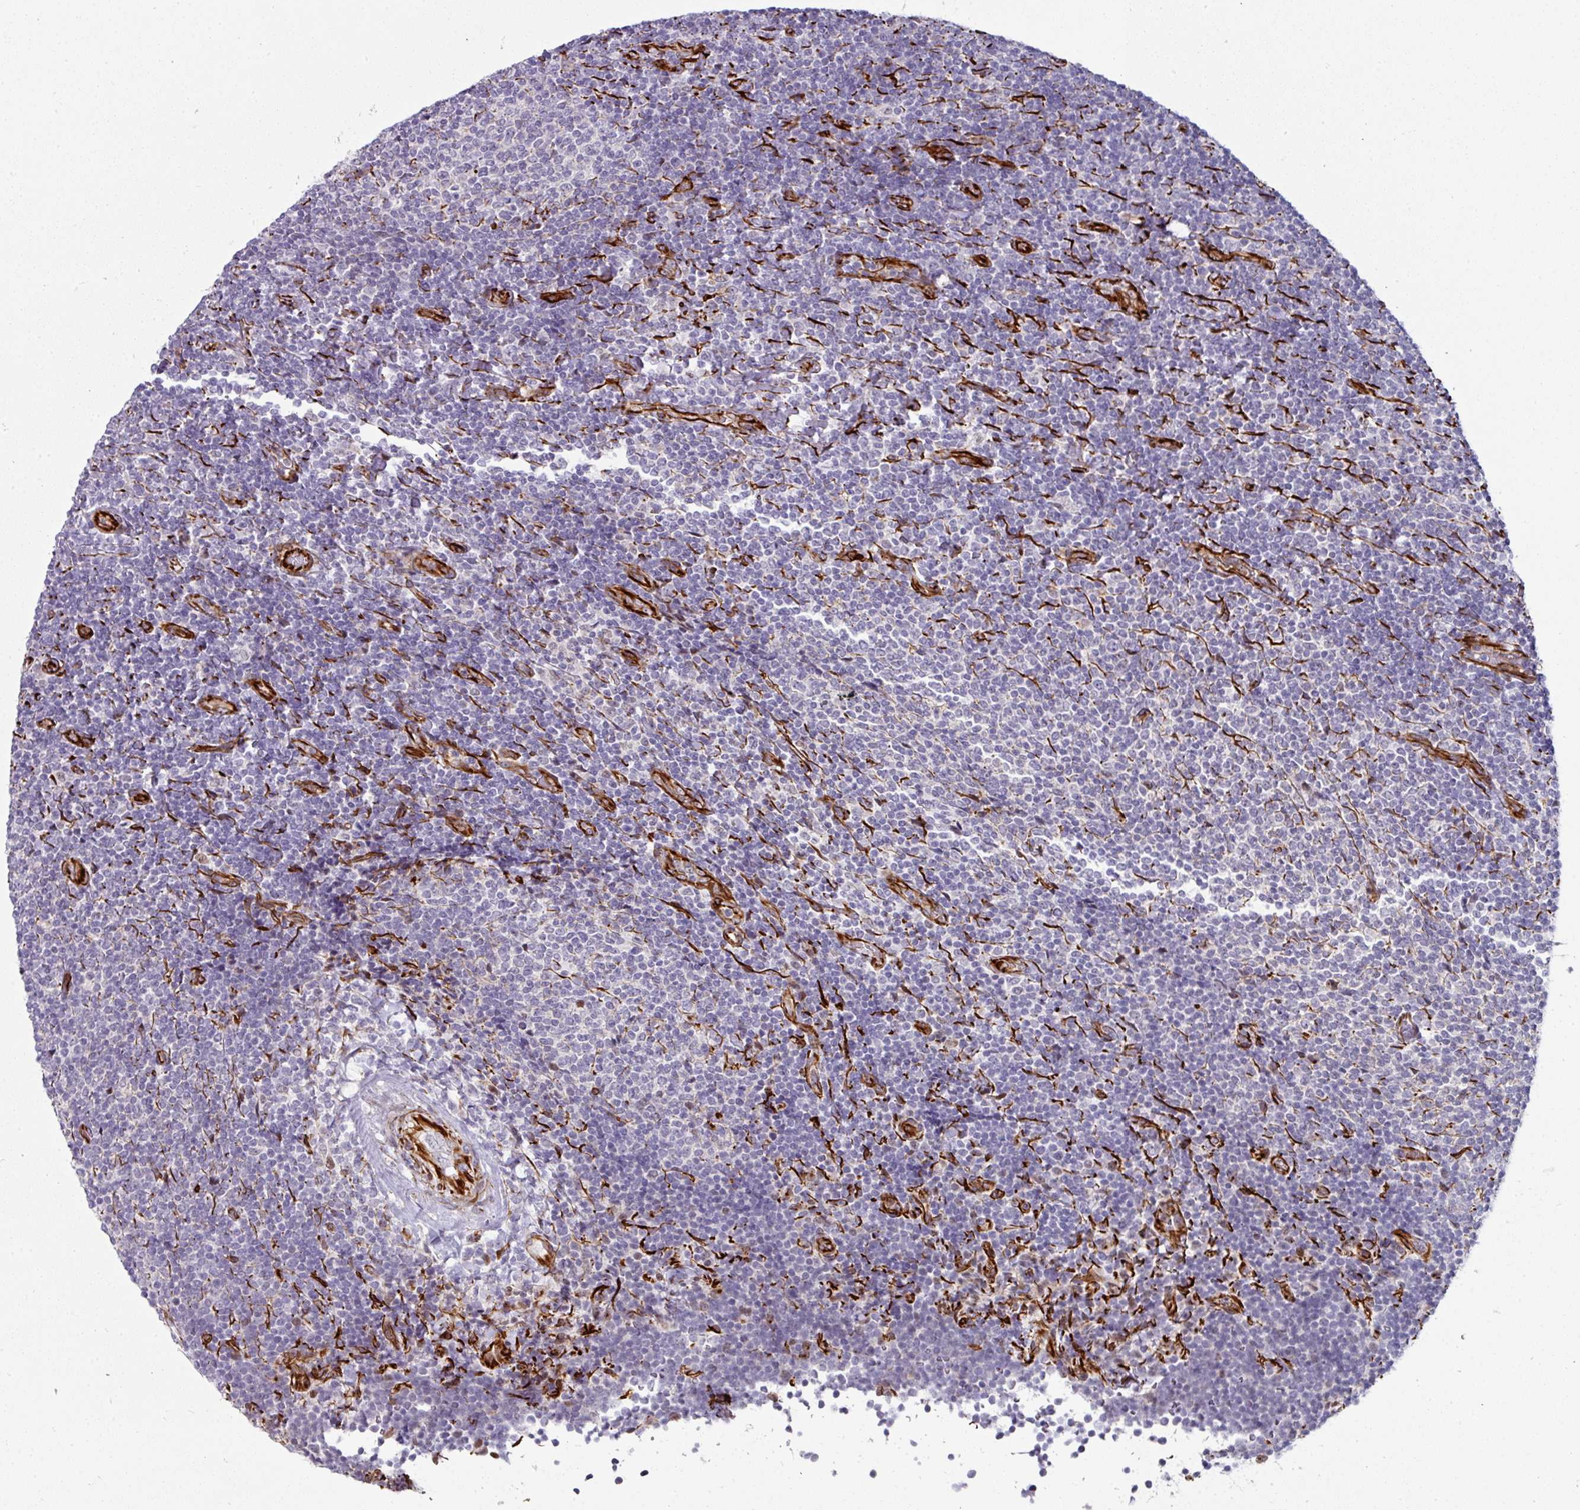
{"staining": {"intensity": "negative", "quantity": "none", "location": "none"}, "tissue": "lymphoma", "cell_type": "Tumor cells", "image_type": "cancer", "snomed": [{"axis": "morphology", "description": "Malignant lymphoma, non-Hodgkin's type, Low grade"}, {"axis": "topography", "description": "Lymph node"}], "caption": "Tumor cells show no significant expression in malignant lymphoma, non-Hodgkin's type (low-grade). Brightfield microscopy of immunohistochemistry stained with DAB (brown) and hematoxylin (blue), captured at high magnification.", "gene": "TMPRSS9", "patient": {"sex": "male", "age": 52}}